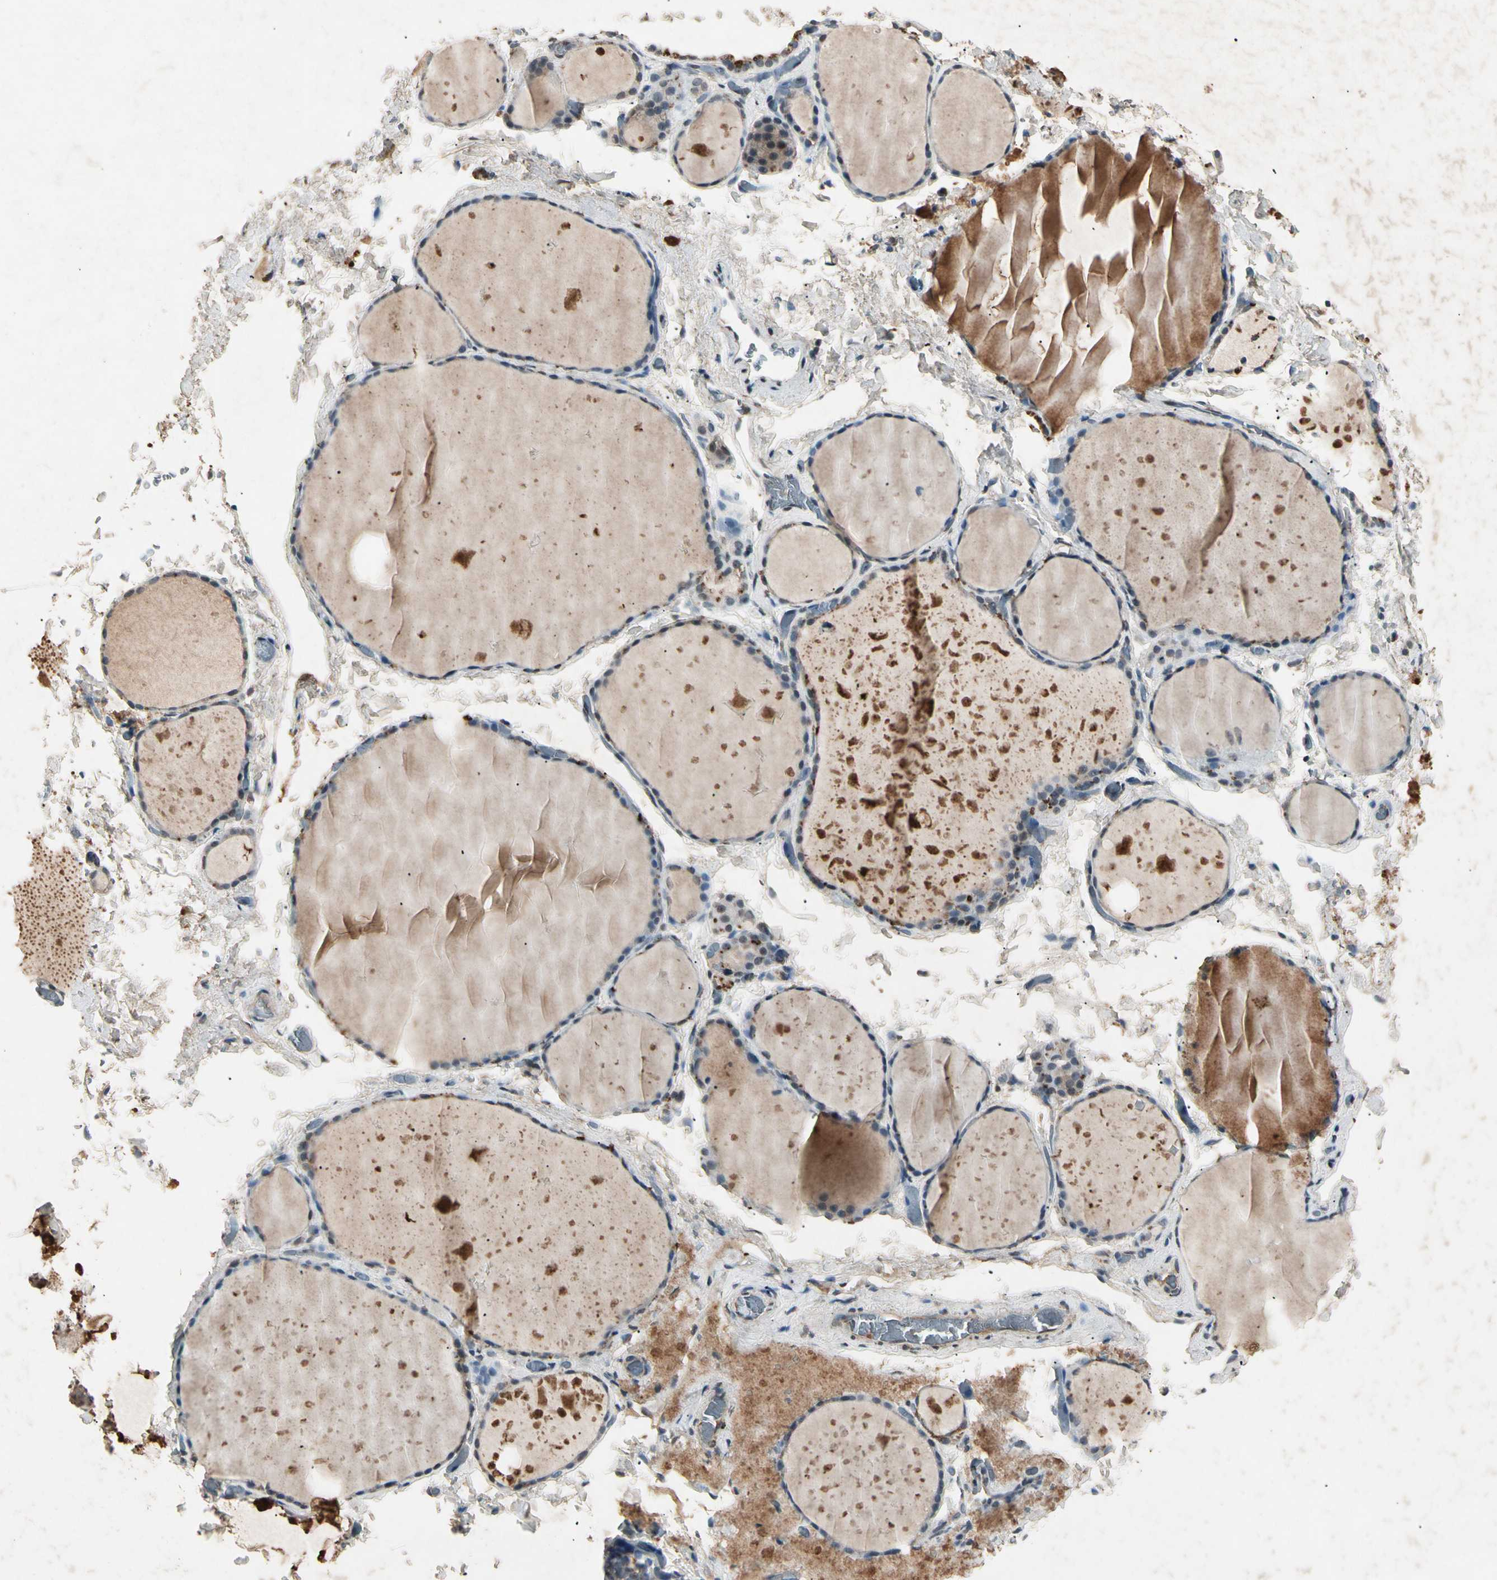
{"staining": {"intensity": "weak", "quantity": "<25%", "location": "cytoplasmic/membranous"}, "tissue": "thyroid gland", "cell_type": "Glandular cells", "image_type": "normal", "snomed": [{"axis": "morphology", "description": "Normal tissue, NOS"}, {"axis": "topography", "description": "Thyroid gland"}], "caption": "IHC histopathology image of unremarkable thyroid gland: human thyroid gland stained with DAB (3,3'-diaminobenzidine) demonstrates no significant protein positivity in glandular cells.", "gene": "CP", "patient": {"sex": "male", "age": 76}}